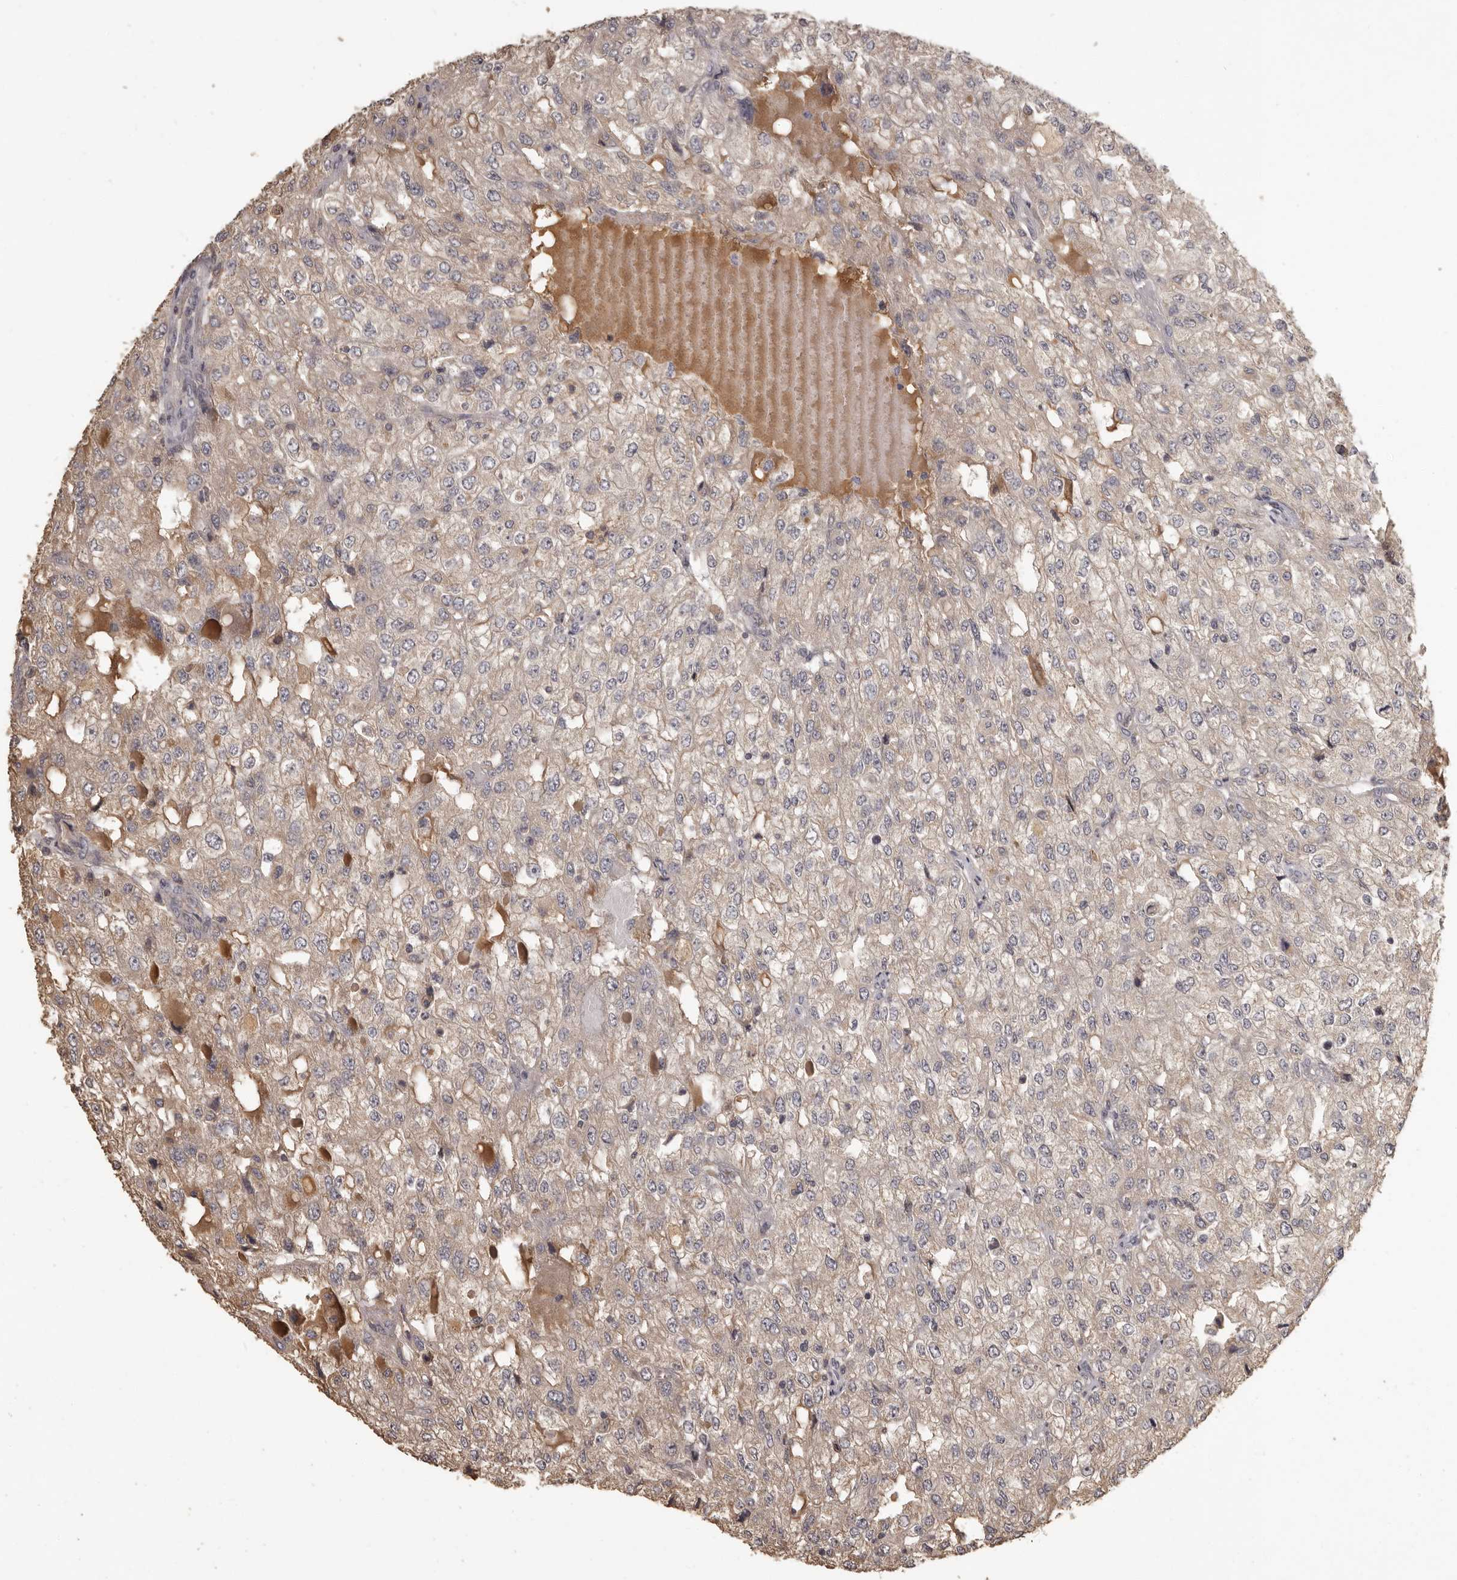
{"staining": {"intensity": "moderate", "quantity": "<25%", "location": "cytoplasmic/membranous"}, "tissue": "renal cancer", "cell_type": "Tumor cells", "image_type": "cancer", "snomed": [{"axis": "morphology", "description": "Adenocarcinoma, NOS"}, {"axis": "topography", "description": "Kidney"}], "caption": "Tumor cells exhibit low levels of moderate cytoplasmic/membranous positivity in approximately <25% of cells in human renal cancer.", "gene": "MGAT5", "patient": {"sex": "female", "age": 54}}